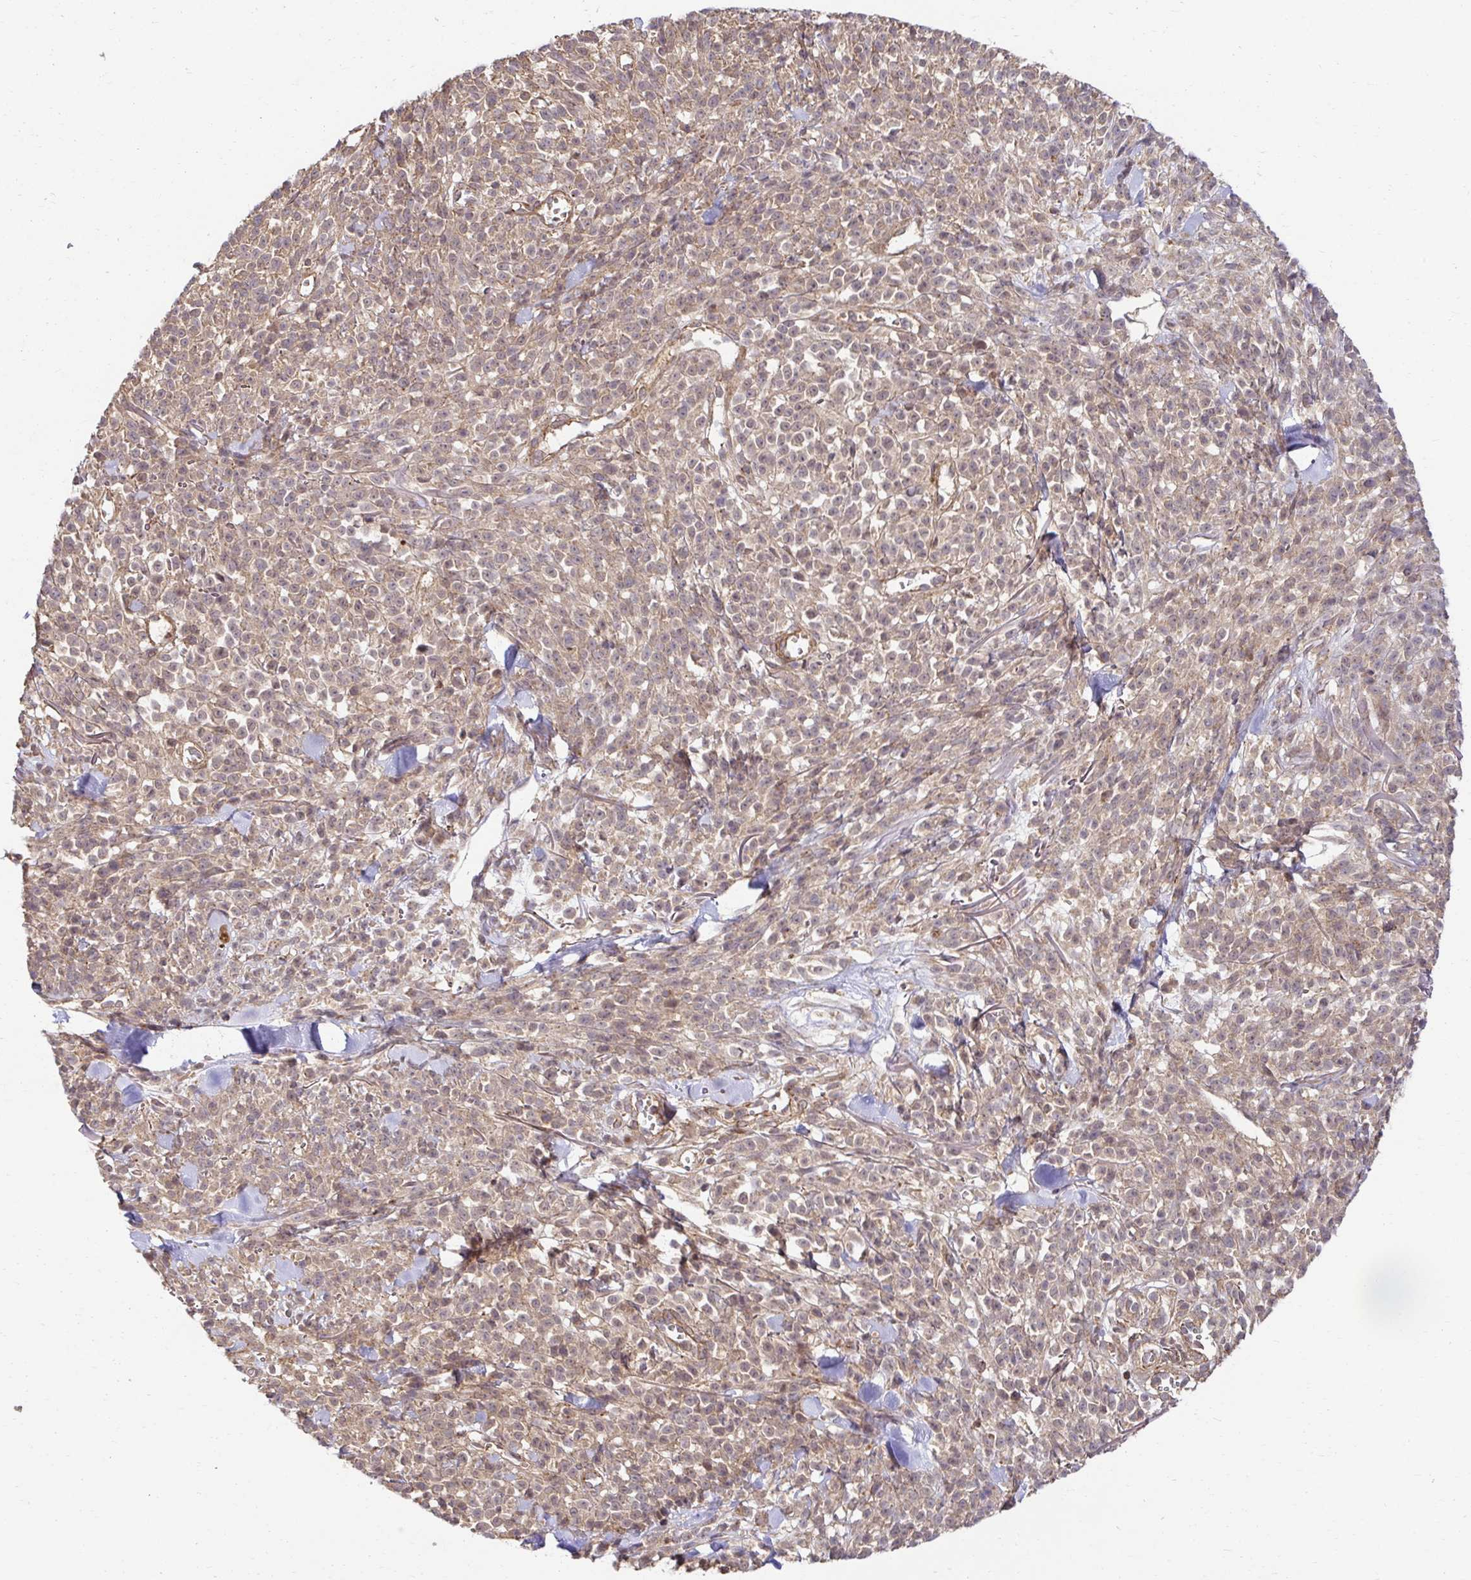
{"staining": {"intensity": "negative", "quantity": "none", "location": "none"}, "tissue": "melanoma", "cell_type": "Tumor cells", "image_type": "cancer", "snomed": [{"axis": "morphology", "description": "Malignant melanoma, NOS"}, {"axis": "topography", "description": "Skin"}, {"axis": "topography", "description": "Skin of trunk"}], "caption": "IHC photomicrograph of human malignant melanoma stained for a protein (brown), which exhibits no staining in tumor cells. (DAB IHC visualized using brightfield microscopy, high magnification).", "gene": "PSMA4", "patient": {"sex": "male", "age": 74}}